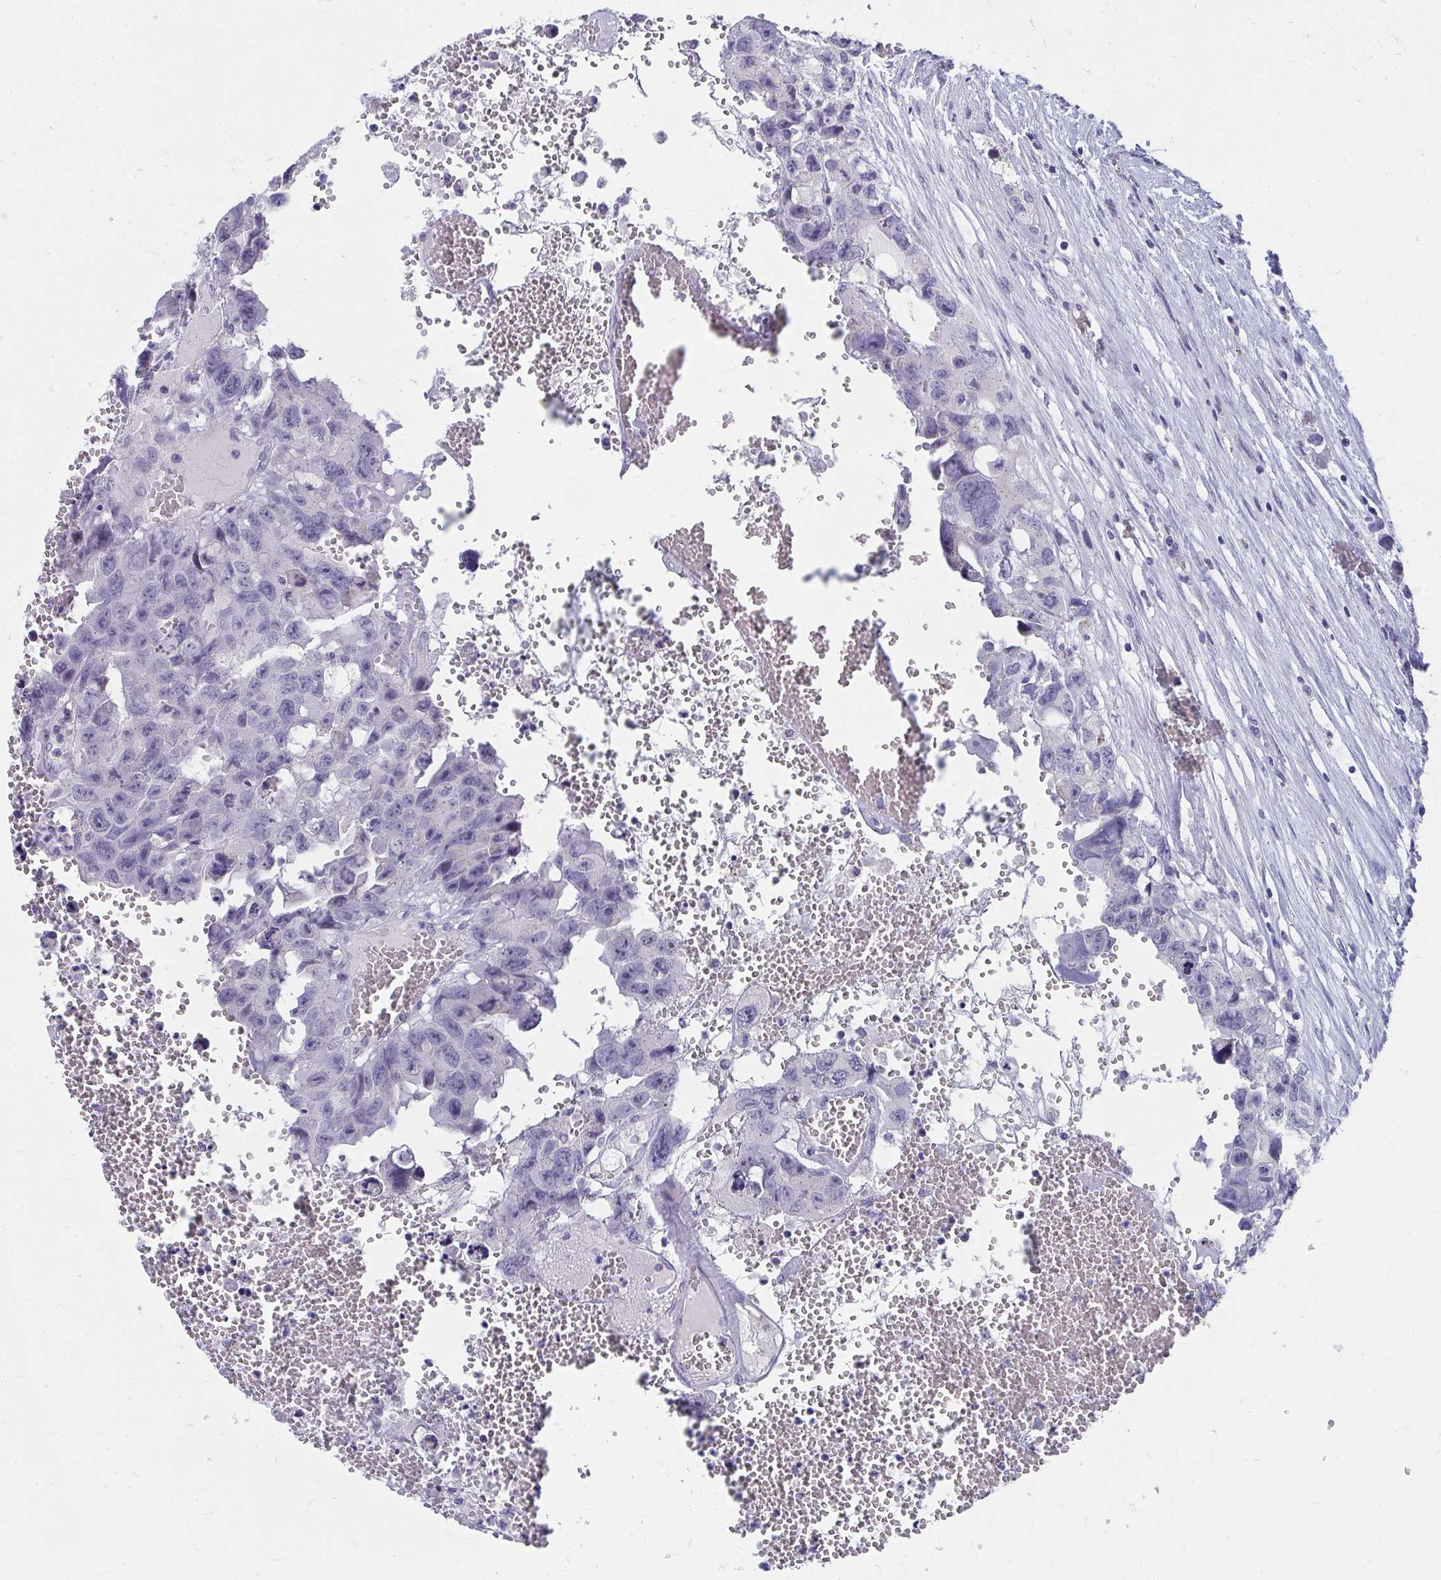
{"staining": {"intensity": "negative", "quantity": "none", "location": "none"}, "tissue": "testis cancer", "cell_type": "Tumor cells", "image_type": "cancer", "snomed": [{"axis": "morphology", "description": "Seminoma, NOS"}, {"axis": "topography", "description": "Testis"}], "caption": "The photomicrograph displays no significant expression in tumor cells of testis cancer.", "gene": "TMPRSS2", "patient": {"sex": "male", "age": 26}}